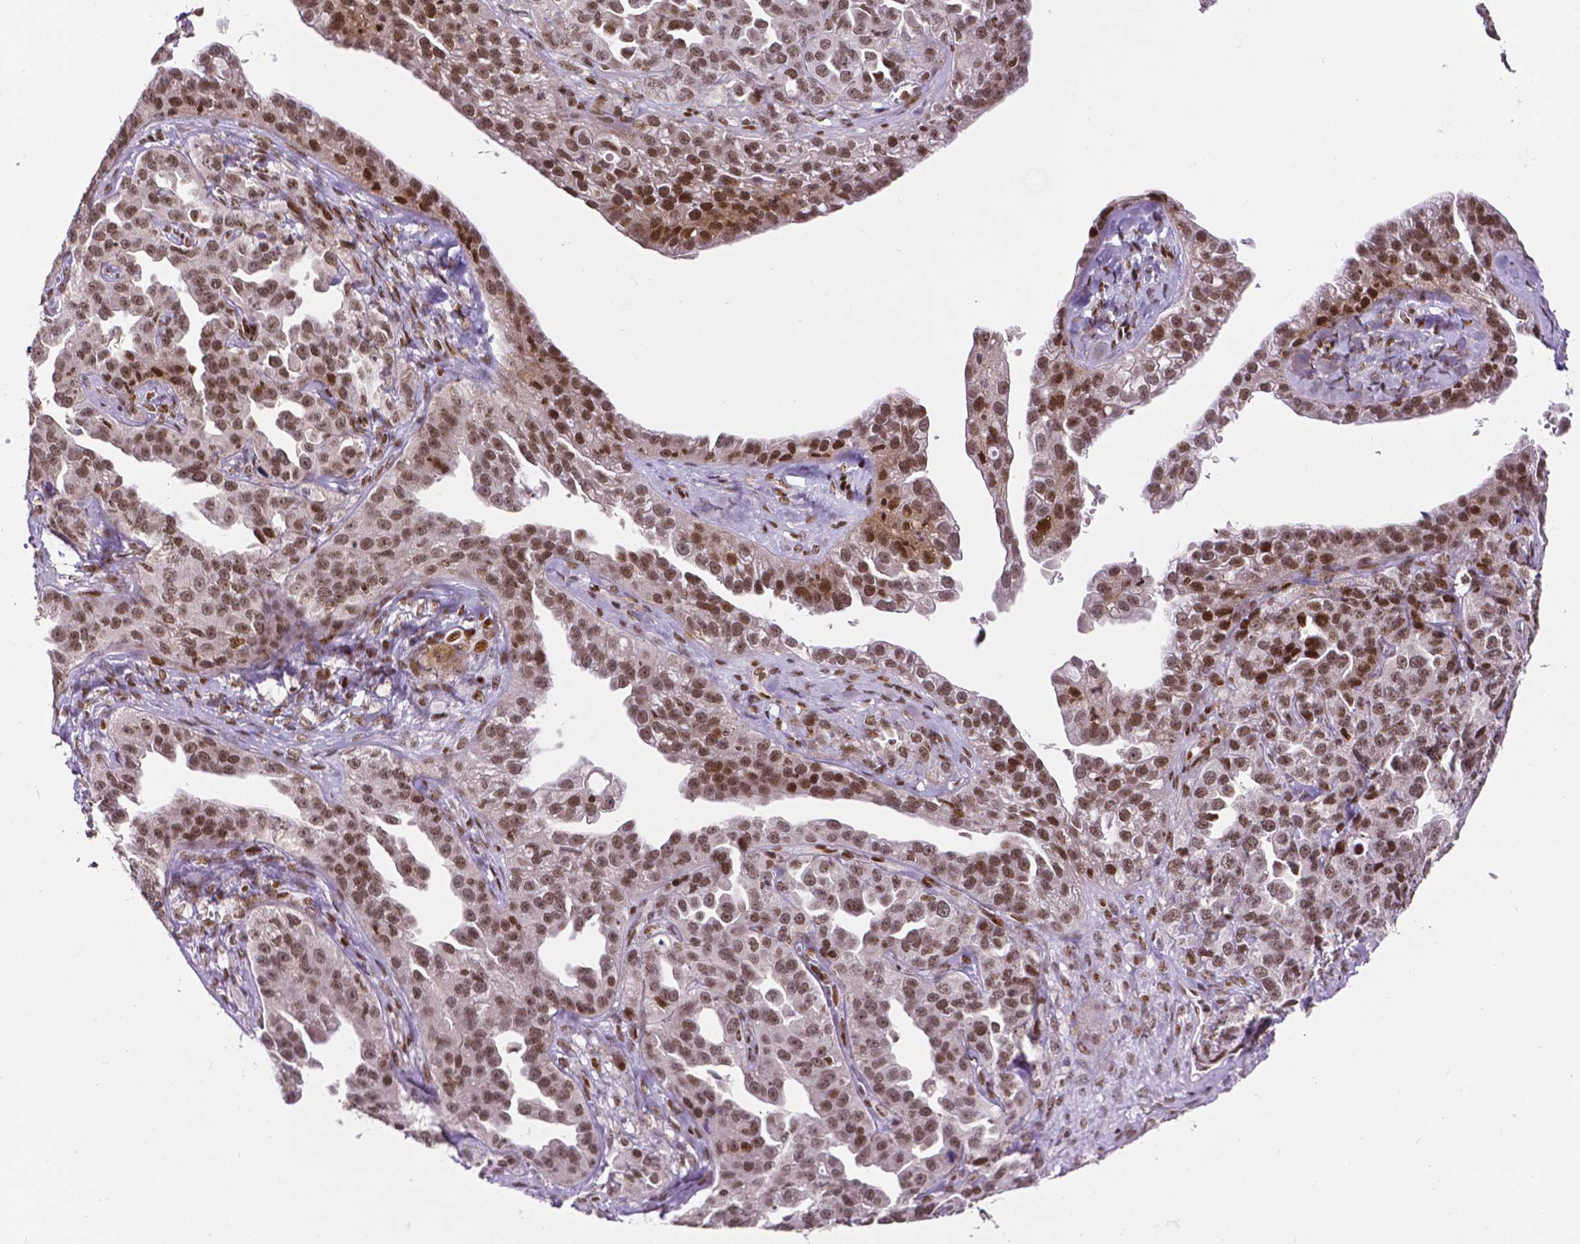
{"staining": {"intensity": "moderate", "quantity": ">75%", "location": "nuclear"}, "tissue": "ovarian cancer", "cell_type": "Tumor cells", "image_type": "cancer", "snomed": [{"axis": "morphology", "description": "Cystadenocarcinoma, serous, NOS"}, {"axis": "topography", "description": "Ovary"}], "caption": "IHC histopathology image of neoplastic tissue: ovarian serous cystadenocarcinoma stained using IHC exhibits medium levels of moderate protein expression localized specifically in the nuclear of tumor cells, appearing as a nuclear brown color.", "gene": "CTCF", "patient": {"sex": "female", "age": 75}}